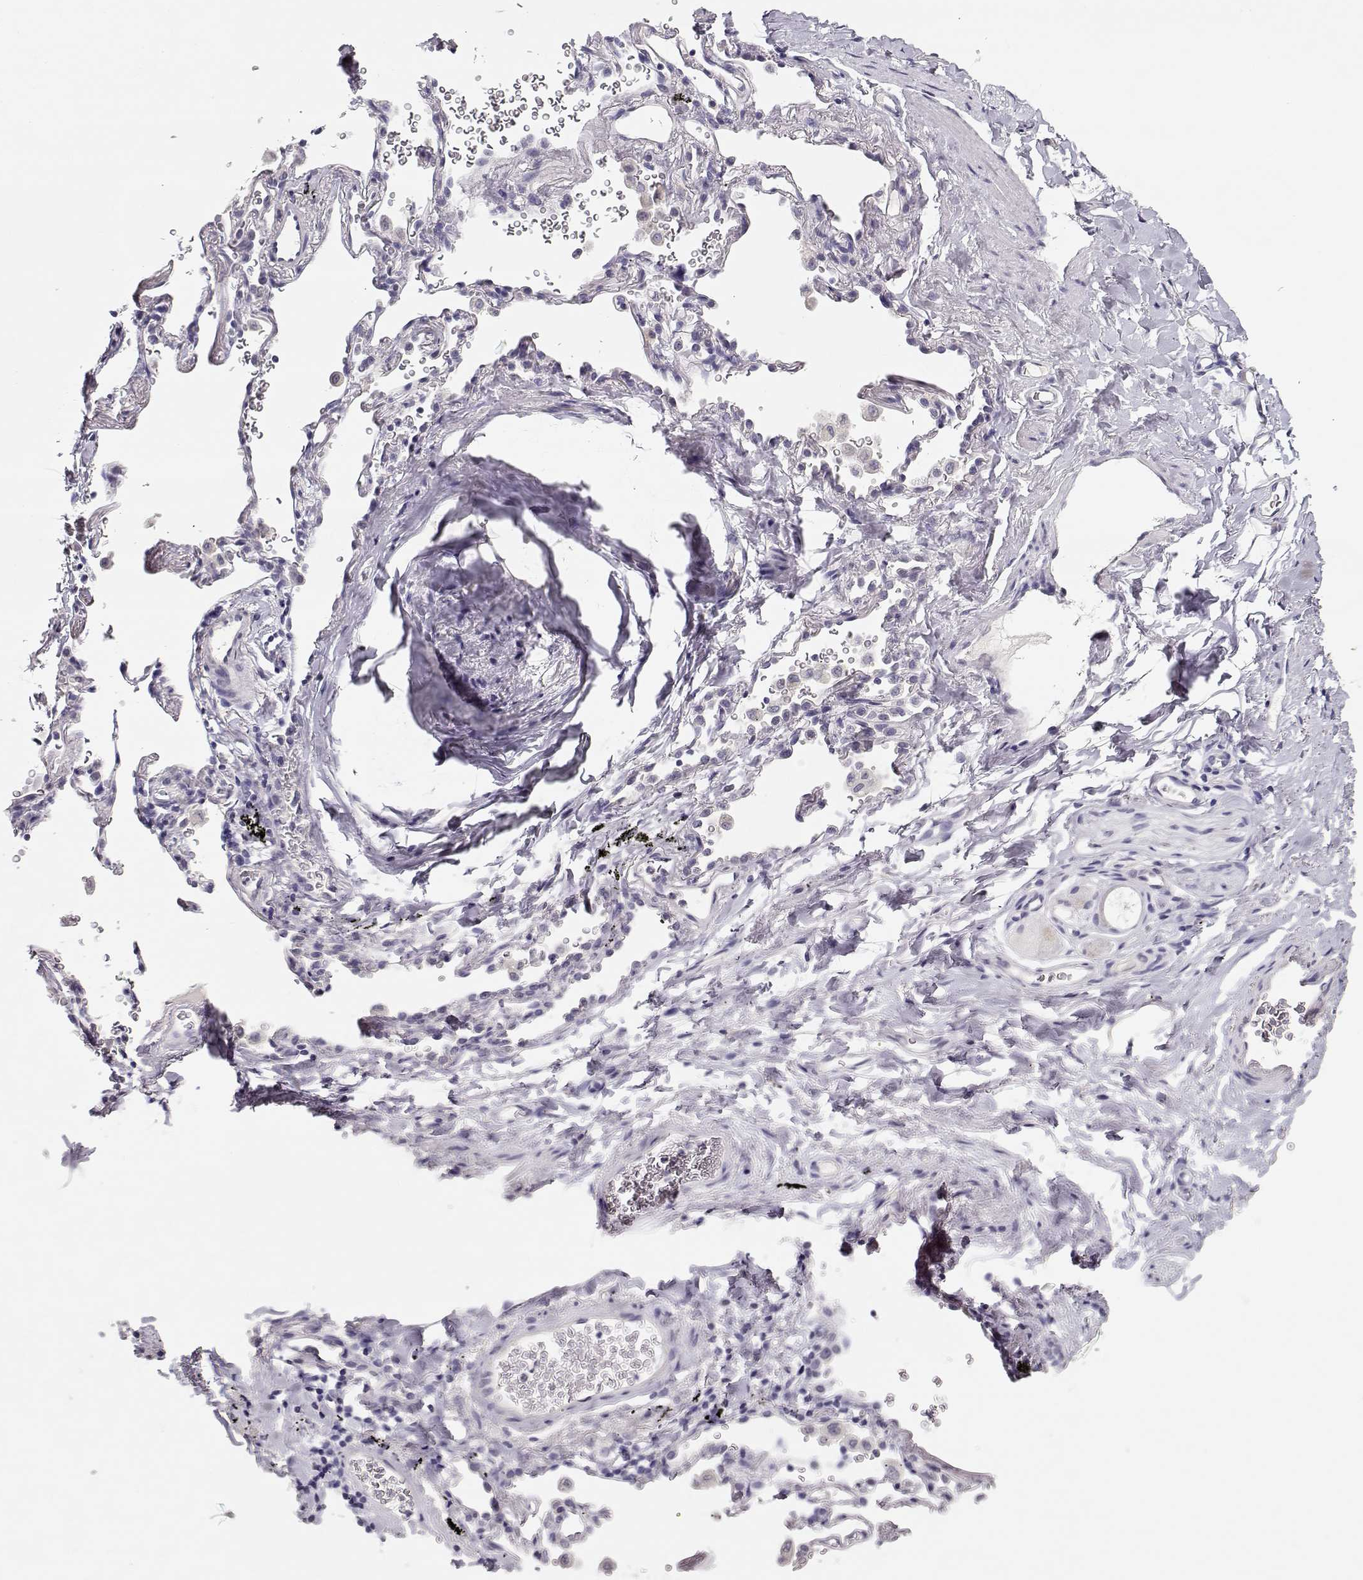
{"staining": {"intensity": "negative", "quantity": "none", "location": "none"}, "tissue": "adipose tissue", "cell_type": "Adipocytes", "image_type": "normal", "snomed": [{"axis": "morphology", "description": "Normal tissue, NOS"}, {"axis": "morphology", "description": "Adenocarcinoma, NOS"}, {"axis": "topography", "description": "Cartilage tissue"}, {"axis": "topography", "description": "Lung"}], "caption": "Adipocytes are negative for protein expression in unremarkable human adipose tissue. Brightfield microscopy of immunohistochemistry stained with DAB (3,3'-diaminobenzidine) (brown) and hematoxylin (blue), captured at high magnification.", "gene": "MAGEC1", "patient": {"sex": "male", "age": 59}}